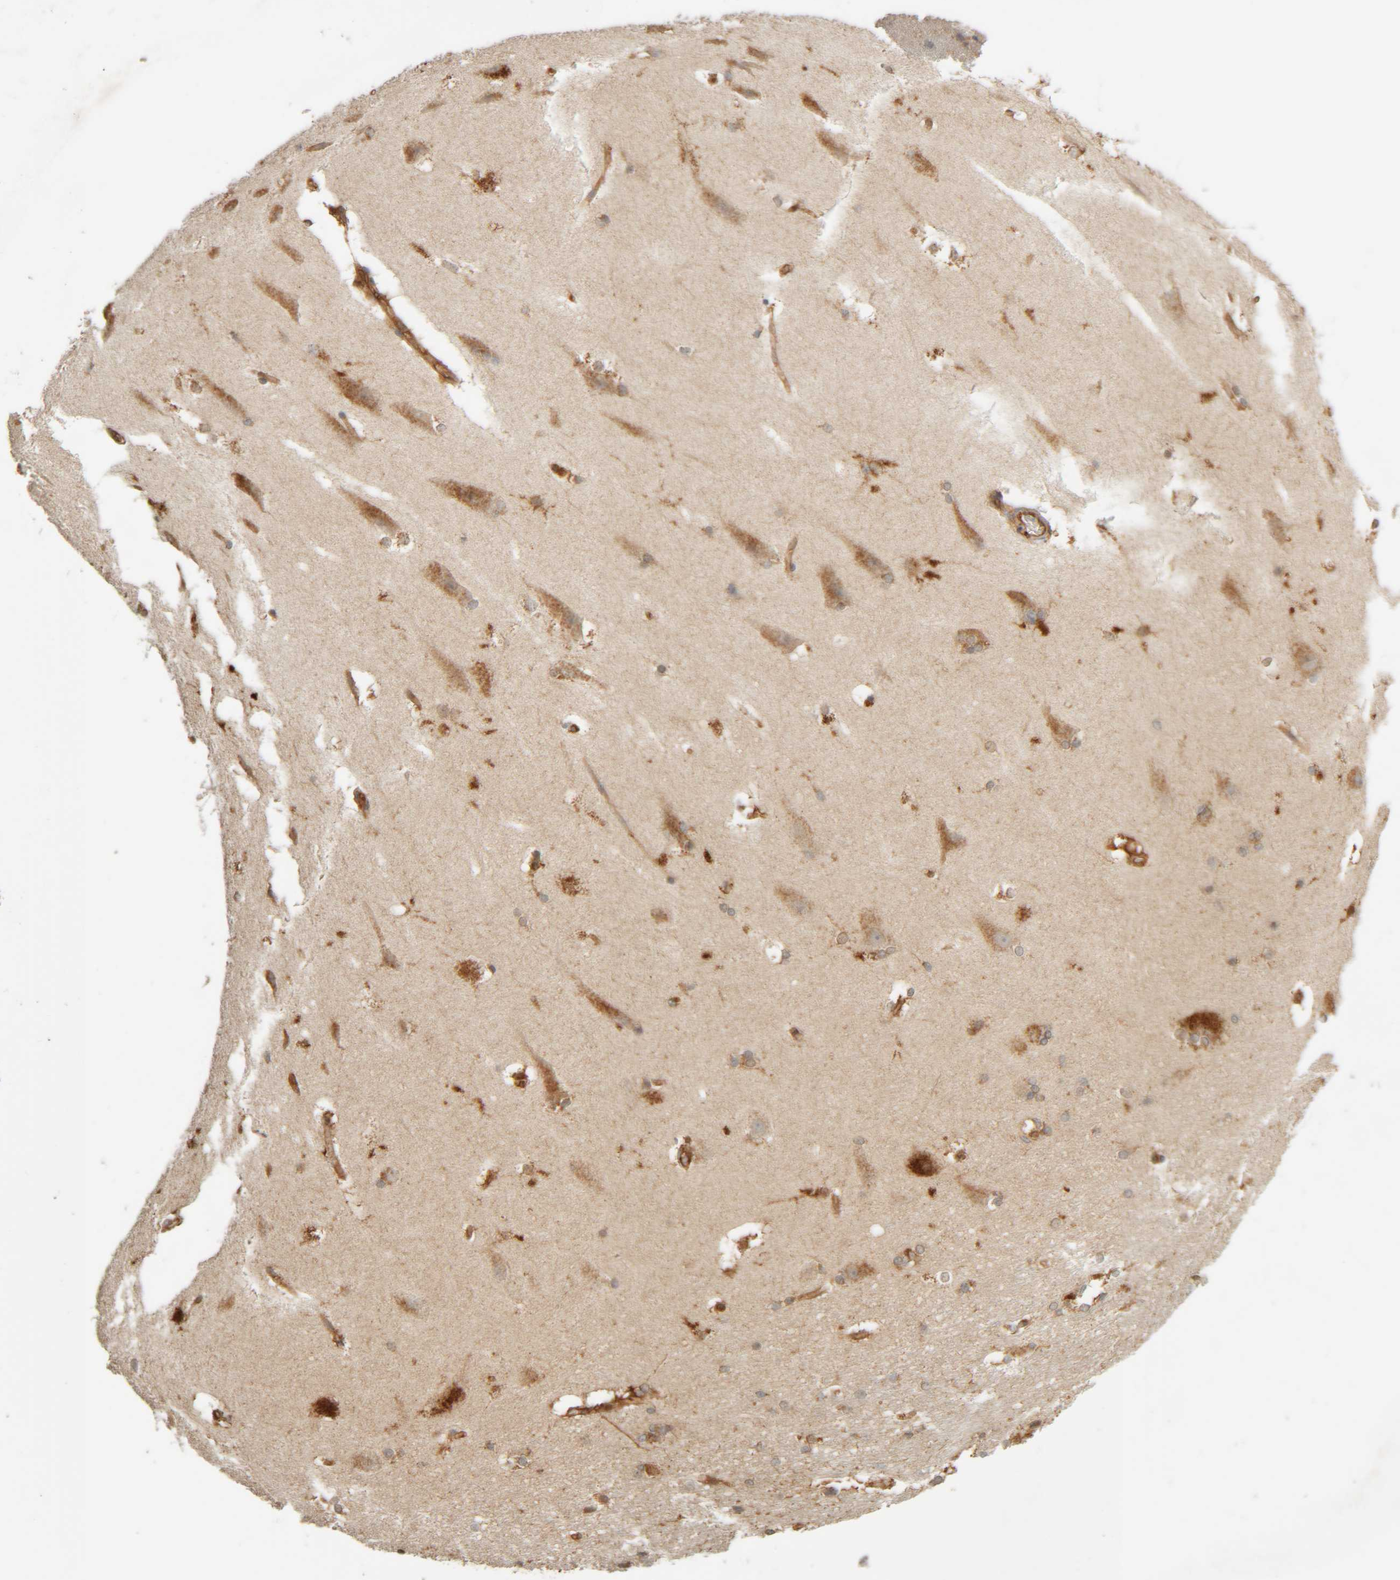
{"staining": {"intensity": "moderate", "quantity": ">75%", "location": "cytoplasmic/membranous"}, "tissue": "hippocampus", "cell_type": "Glial cells", "image_type": "normal", "snomed": [{"axis": "morphology", "description": "Normal tissue, NOS"}, {"axis": "topography", "description": "Hippocampus"}], "caption": "Hippocampus was stained to show a protein in brown. There is medium levels of moderate cytoplasmic/membranous staining in approximately >75% of glial cells. Using DAB (brown) and hematoxylin (blue) stains, captured at high magnification using brightfield microscopy.", "gene": "TMEM192", "patient": {"sex": "female", "age": 19}}